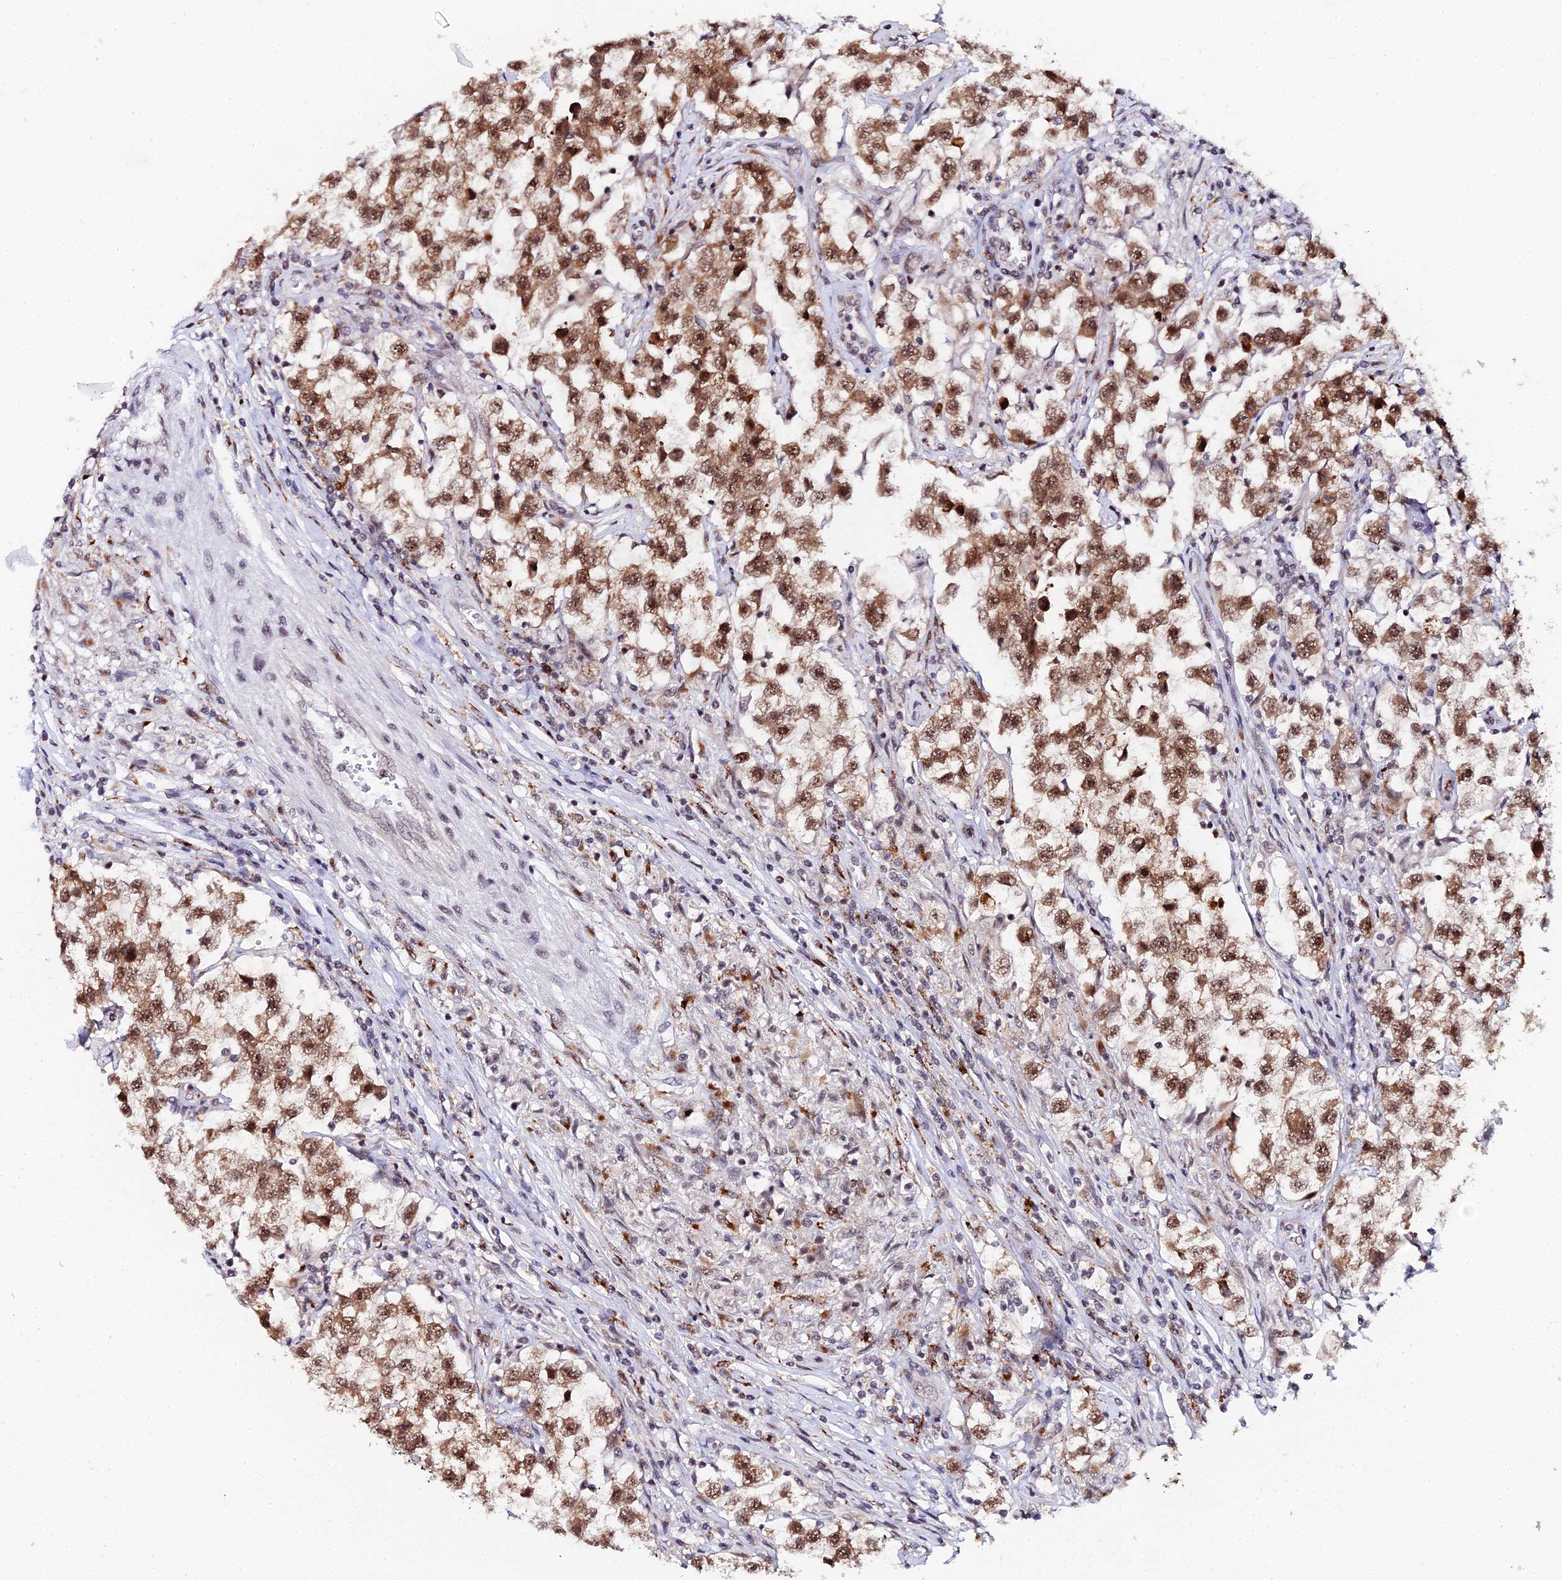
{"staining": {"intensity": "strong", "quantity": ">75%", "location": "cytoplasmic/membranous,nuclear"}, "tissue": "testis cancer", "cell_type": "Tumor cells", "image_type": "cancer", "snomed": [{"axis": "morphology", "description": "Seminoma, NOS"}, {"axis": "topography", "description": "Testis"}], "caption": "There is high levels of strong cytoplasmic/membranous and nuclear staining in tumor cells of testis cancer, as demonstrated by immunohistochemical staining (brown color).", "gene": "MAGOHB", "patient": {"sex": "male", "age": 46}}